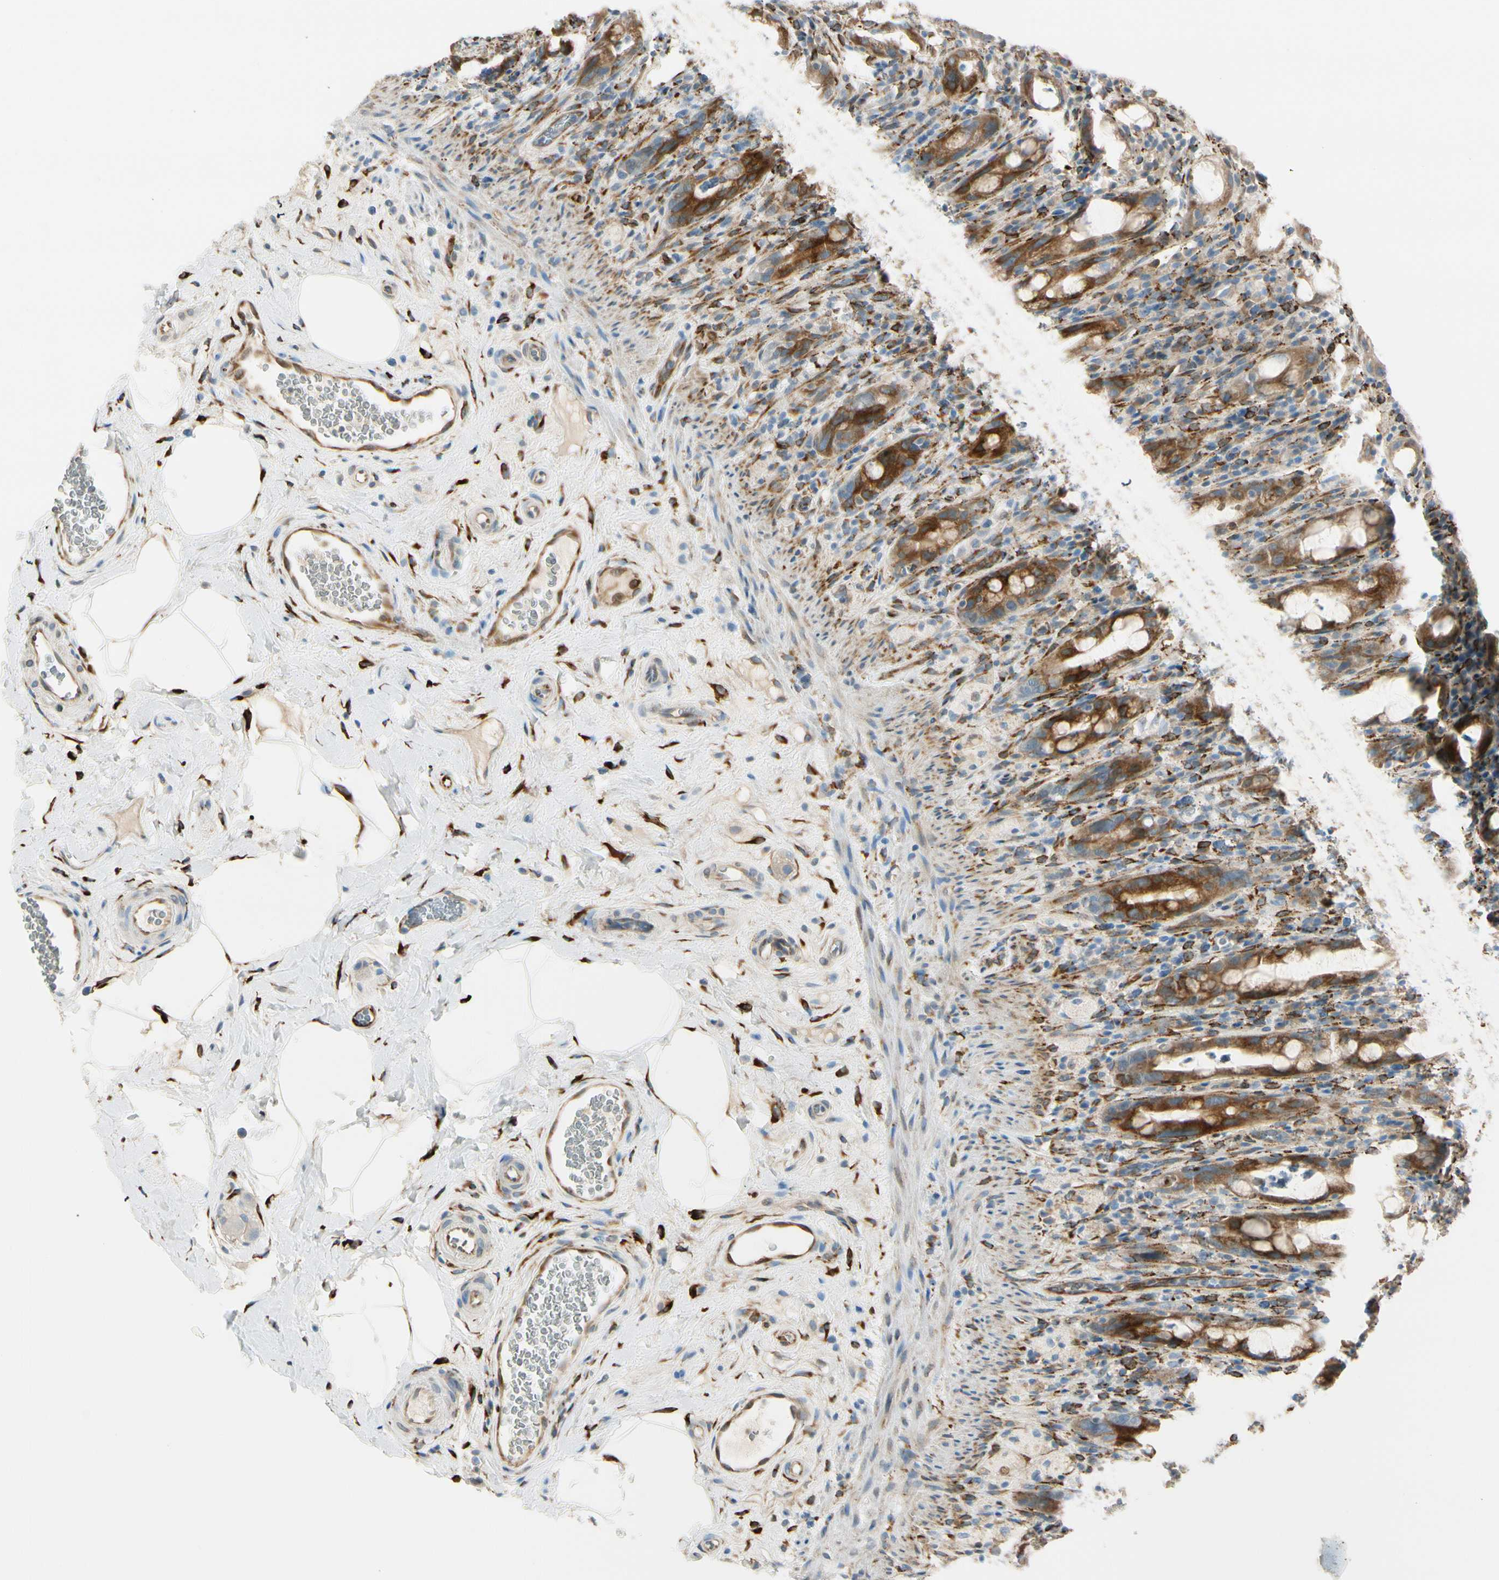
{"staining": {"intensity": "moderate", "quantity": ">75%", "location": "cytoplasmic/membranous"}, "tissue": "rectum", "cell_type": "Glandular cells", "image_type": "normal", "snomed": [{"axis": "morphology", "description": "Normal tissue, NOS"}, {"axis": "topography", "description": "Rectum"}], "caption": "Immunohistochemical staining of unremarkable rectum displays >75% levels of moderate cytoplasmic/membranous protein positivity in approximately >75% of glandular cells.", "gene": "FKBP7", "patient": {"sex": "male", "age": 44}}